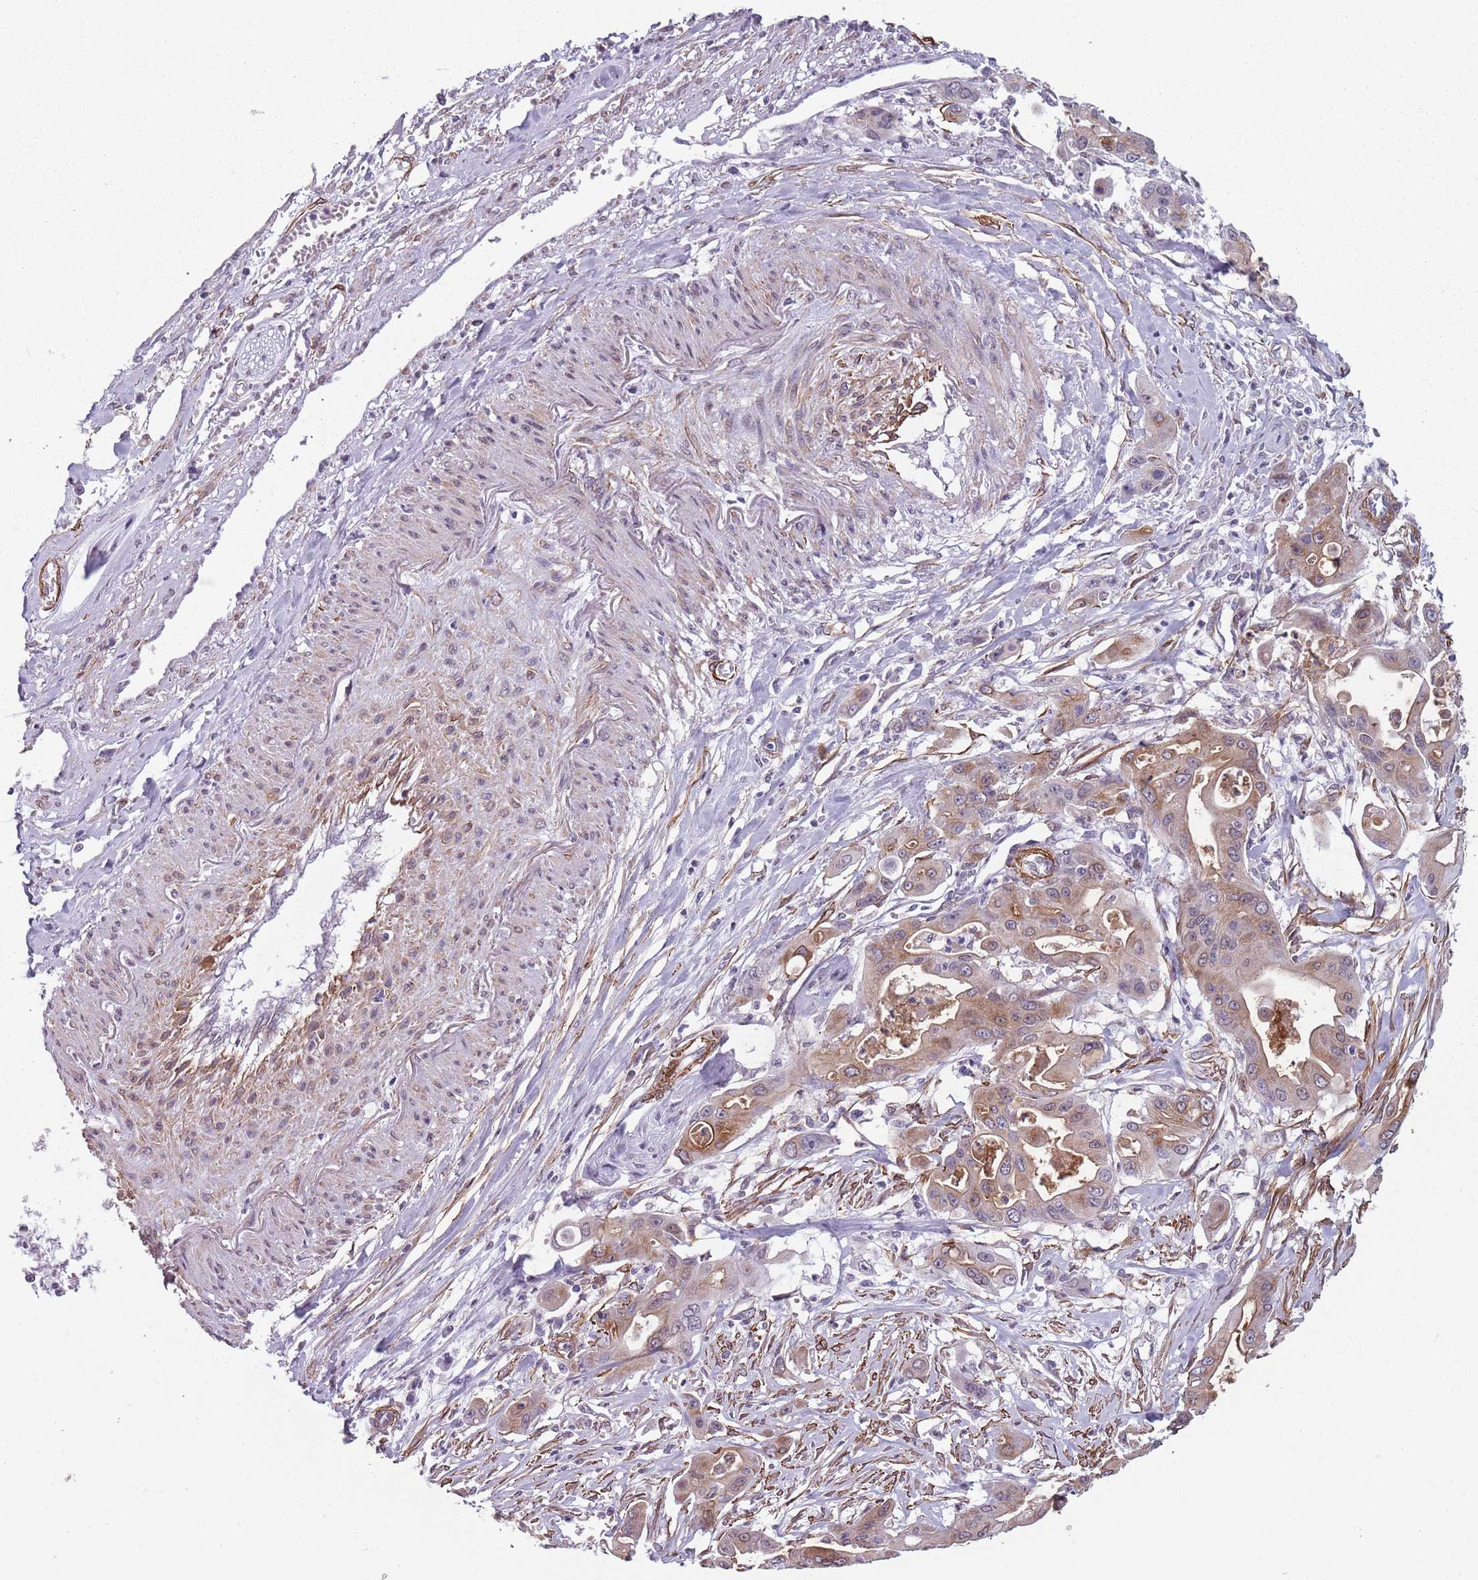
{"staining": {"intensity": "weak", "quantity": "25%-75%", "location": "cytoplasmic/membranous"}, "tissue": "ovarian cancer", "cell_type": "Tumor cells", "image_type": "cancer", "snomed": [{"axis": "morphology", "description": "Cystadenocarcinoma, mucinous, NOS"}, {"axis": "topography", "description": "Ovary"}], "caption": "A brown stain labels weak cytoplasmic/membranous positivity of a protein in human ovarian cancer tumor cells. (Stains: DAB in brown, nuclei in blue, Microscopy: brightfield microscopy at high magnification).", "gene": "TMC4", "patient": {"sex": "female", "age": 70}}